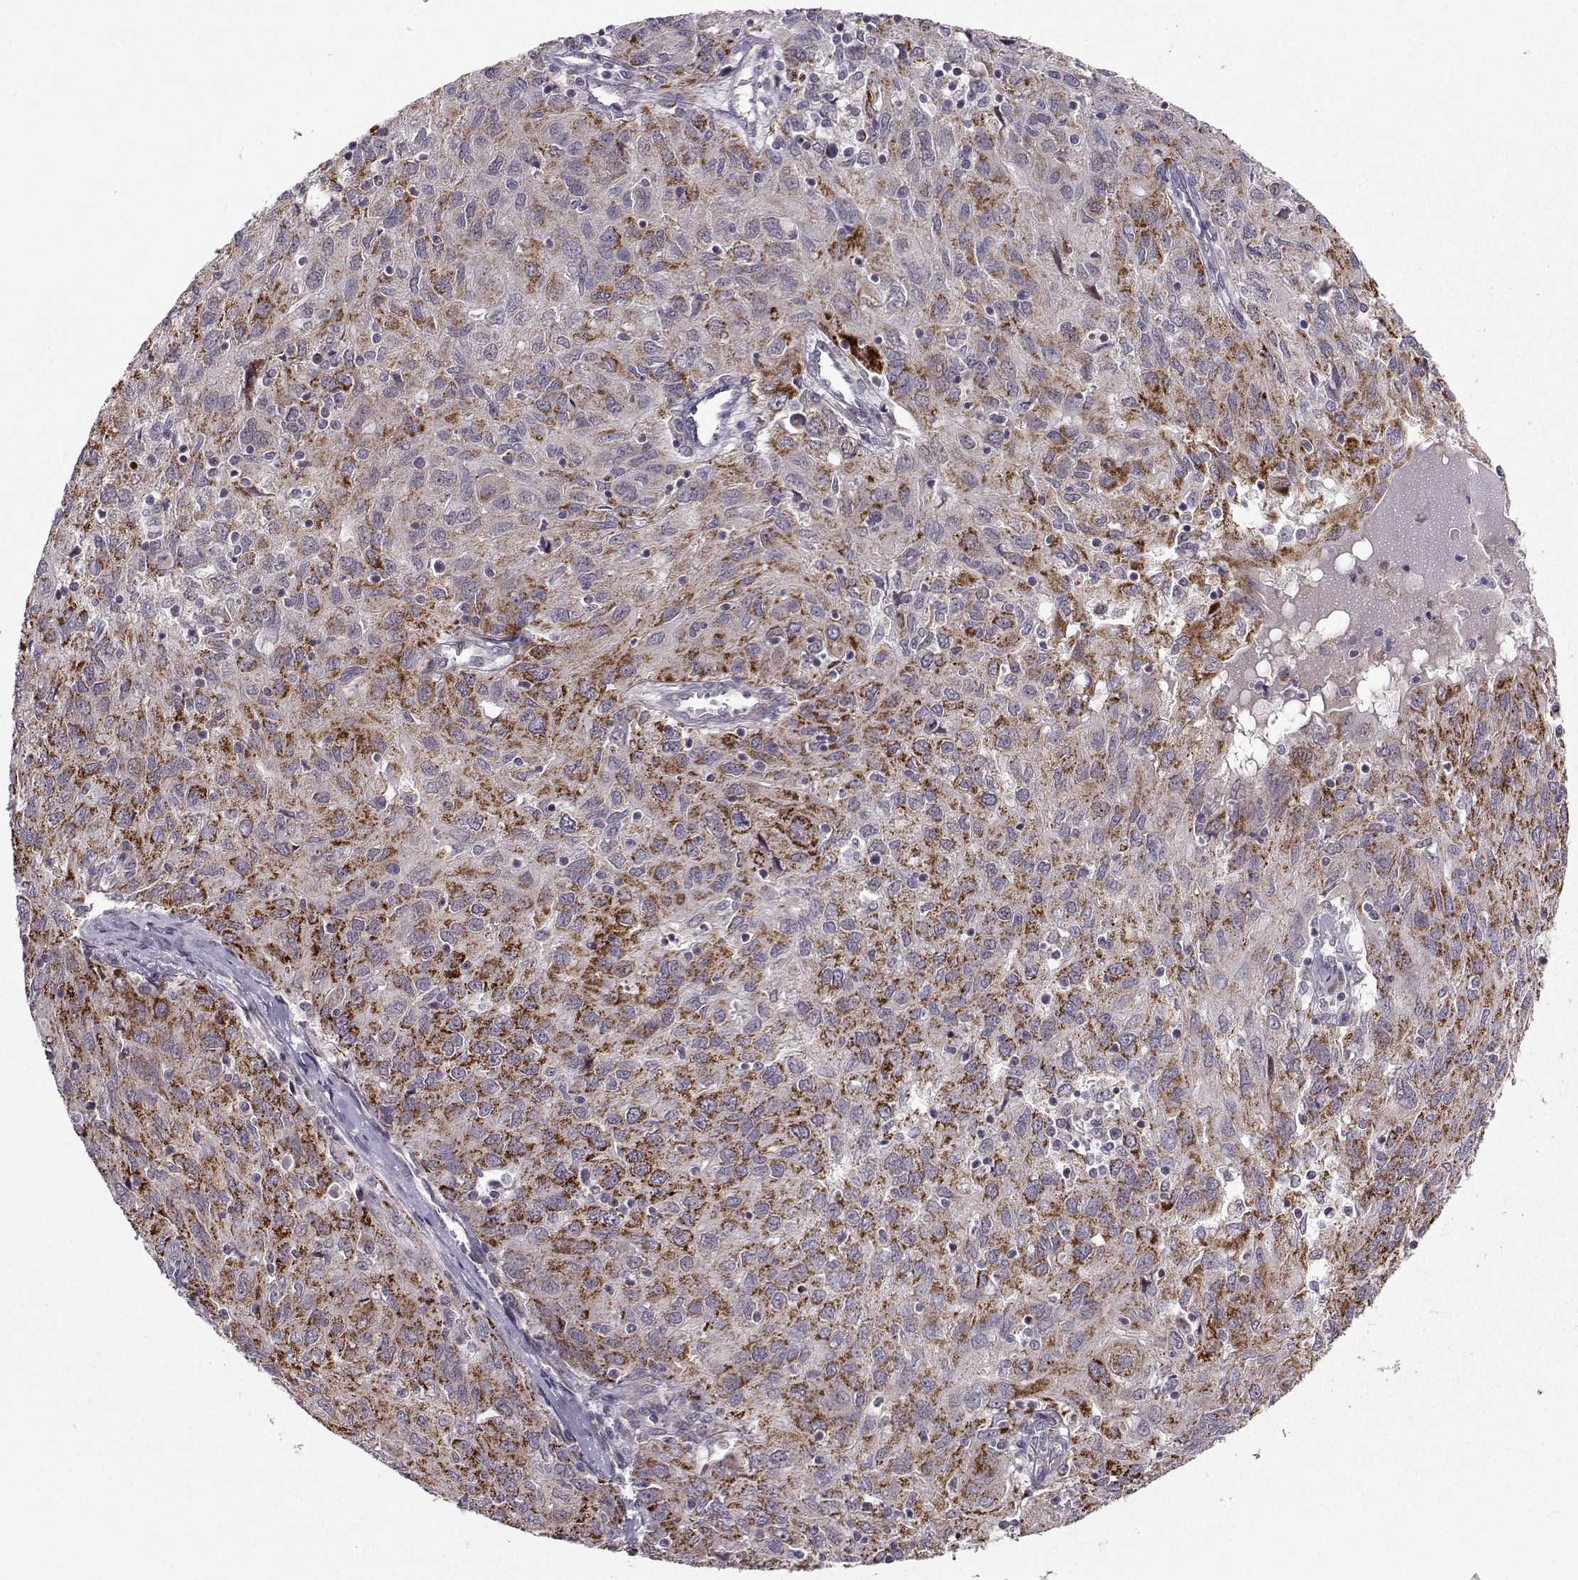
{"staining": {"intensity": "strong", "quantity": "25%-75%", "location": "cytoplasmic/membranous"}, "tissue": "ovarian cancer", "cell_type": "Tumor cells", "image_type": "cancer", "snomed": [{"axis": "morphology", "description": "Carcinoma, endometroid"}, {"axis": "topography", "description": "Ovary"}], "caption": "Immunohistochemistry (IHC) of human ovarian cancer (endometroid carcinoma) displays high levels of strong cytoplasmic/membranous expression in about 25%-75% of tumor cells. Using DAB (brown) and hematoxylin (blue) stains, captured at high magnification using brightfield microscopy.", "gene": "NECAB3", "patient": {"sex": "female", "age": 50}}